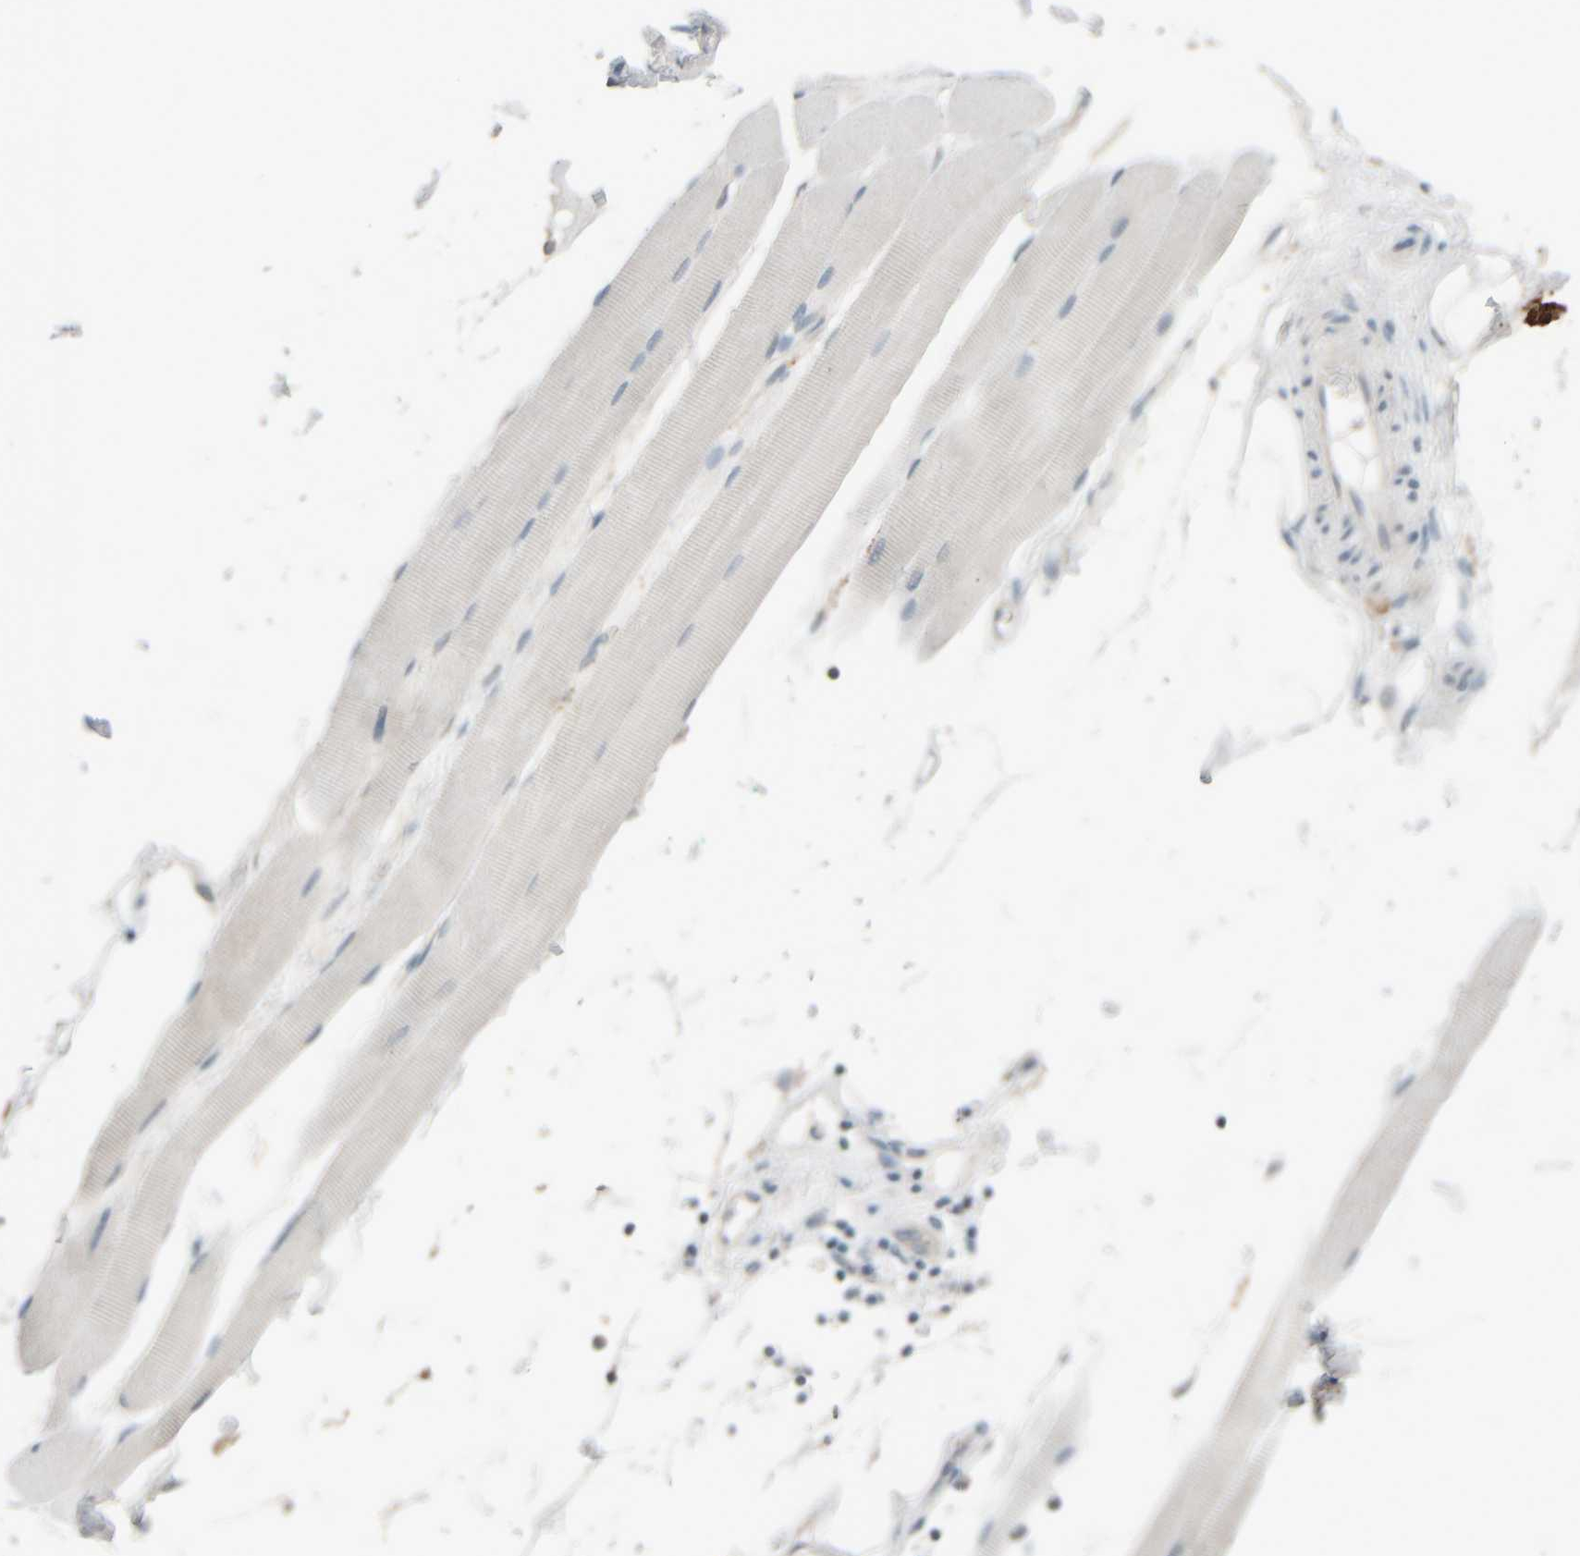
{"staining": {"intensity": "negative", "quantity": "none", "location": "none"}, "tissue": "skeletal muscle", "cell_type": "Myocytes", "image_type": "normal", "snomed": [{"axis": "morphology", "description": "Normal tissue, NOS"}, {"axis": "topography", "description": "Skeletal muscle"}, {"axis": "topography", "description": "Peripheral nerve tissue"}], "caption": "IHC of unremarkable human skeletal muscle displays no expression in myocytes.", "gene": "TPSAB1", "patient": {"sex": "female", "age": 84}}